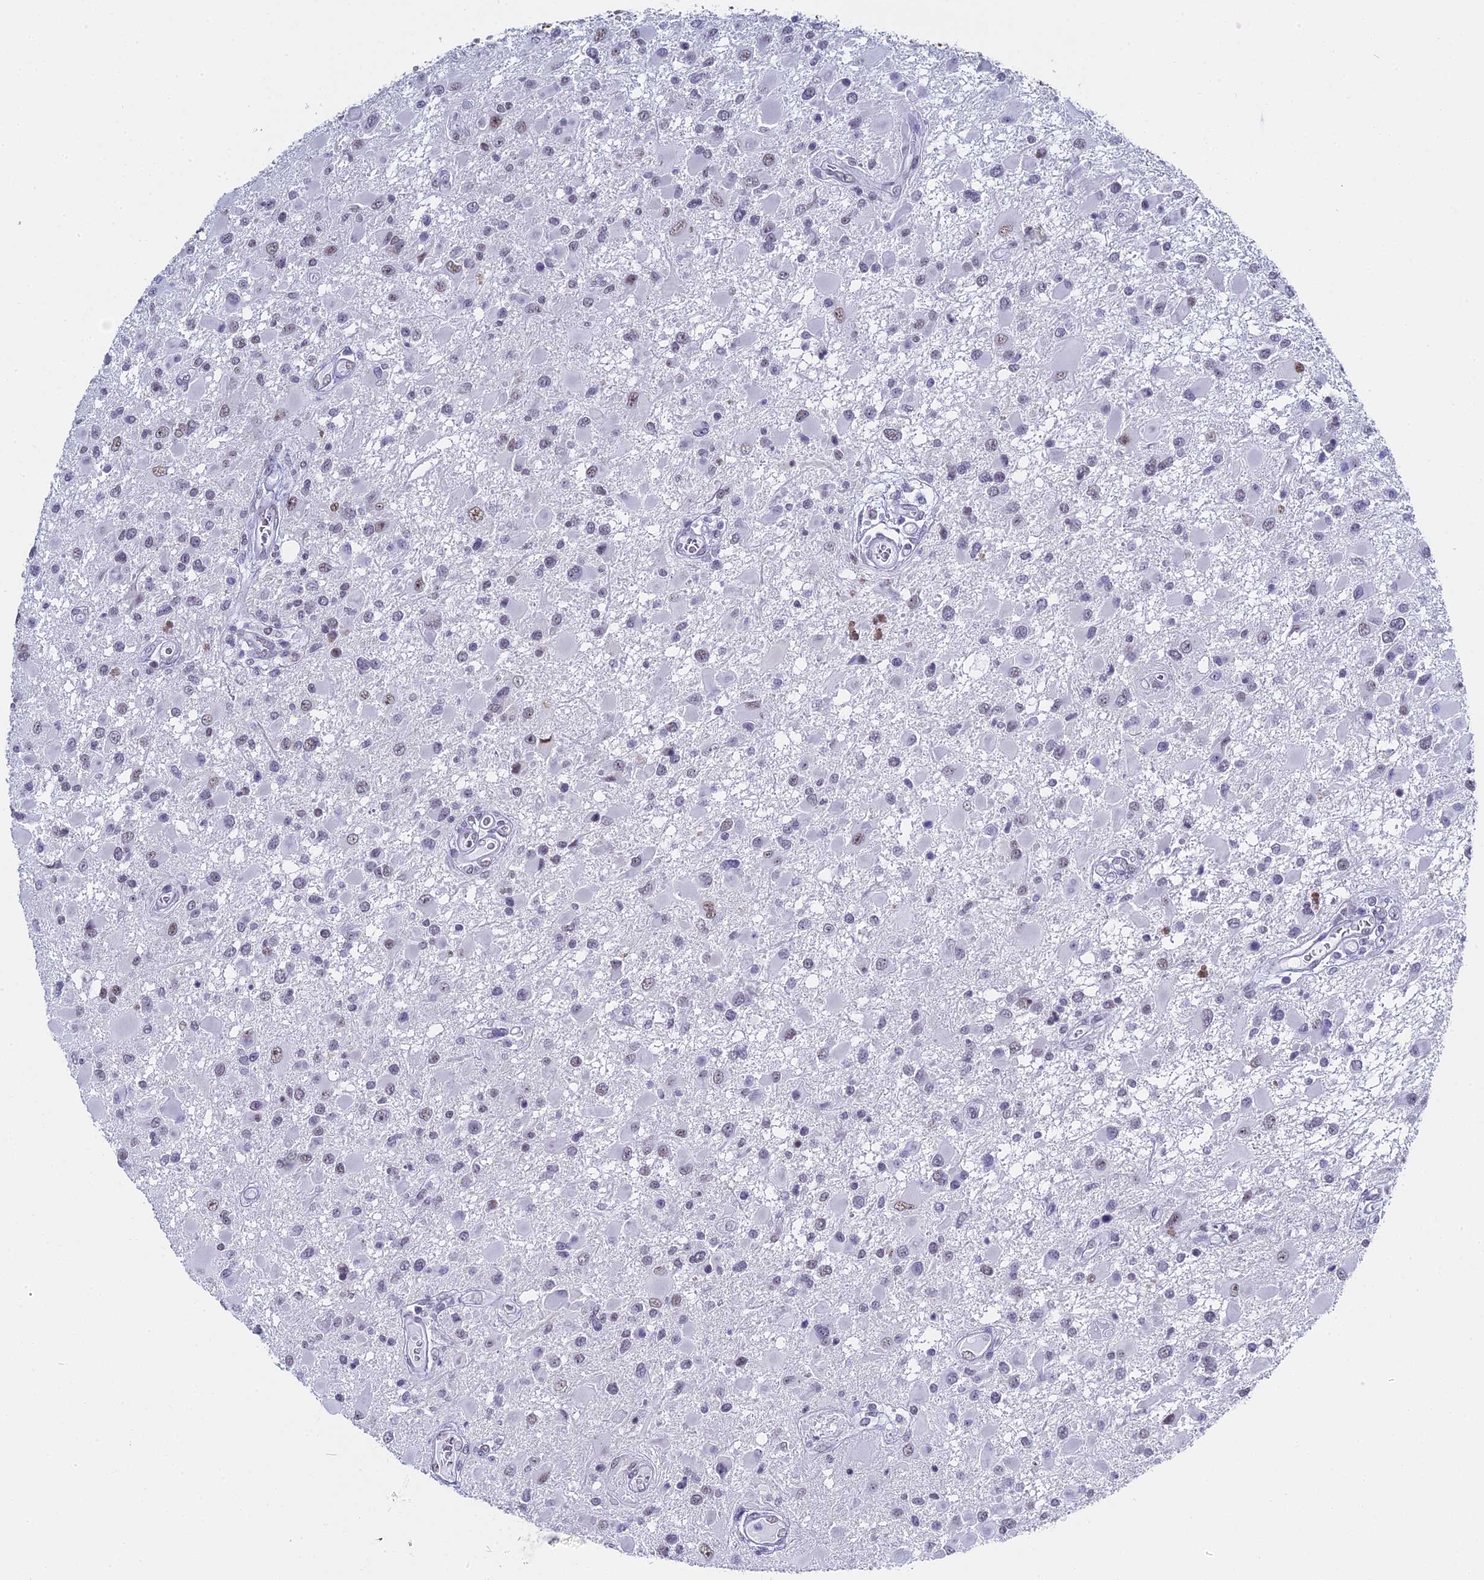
{"staining": {"intensity": "moderate", "quantity": "<25%", "location": "nuclear"}, "tissue": "glioma", "cell_type": "Tumor cells", "image_type": "cancer", "snomed": [{"axis": "morphology", "description": "Glioma, malignant, High grade"}, {"axis": "topography", "description": "Brain"}], "caption": "Immunohistochemical staining of malignant glioma (high-grade) displays low levels of moderate nuclear protein expression in approximately <25% of tumor cells. (IHC, brightfield microscopy, high magnification).", "gene": "CD2BP2", "patient": {"sex": "male", "age": 53}}